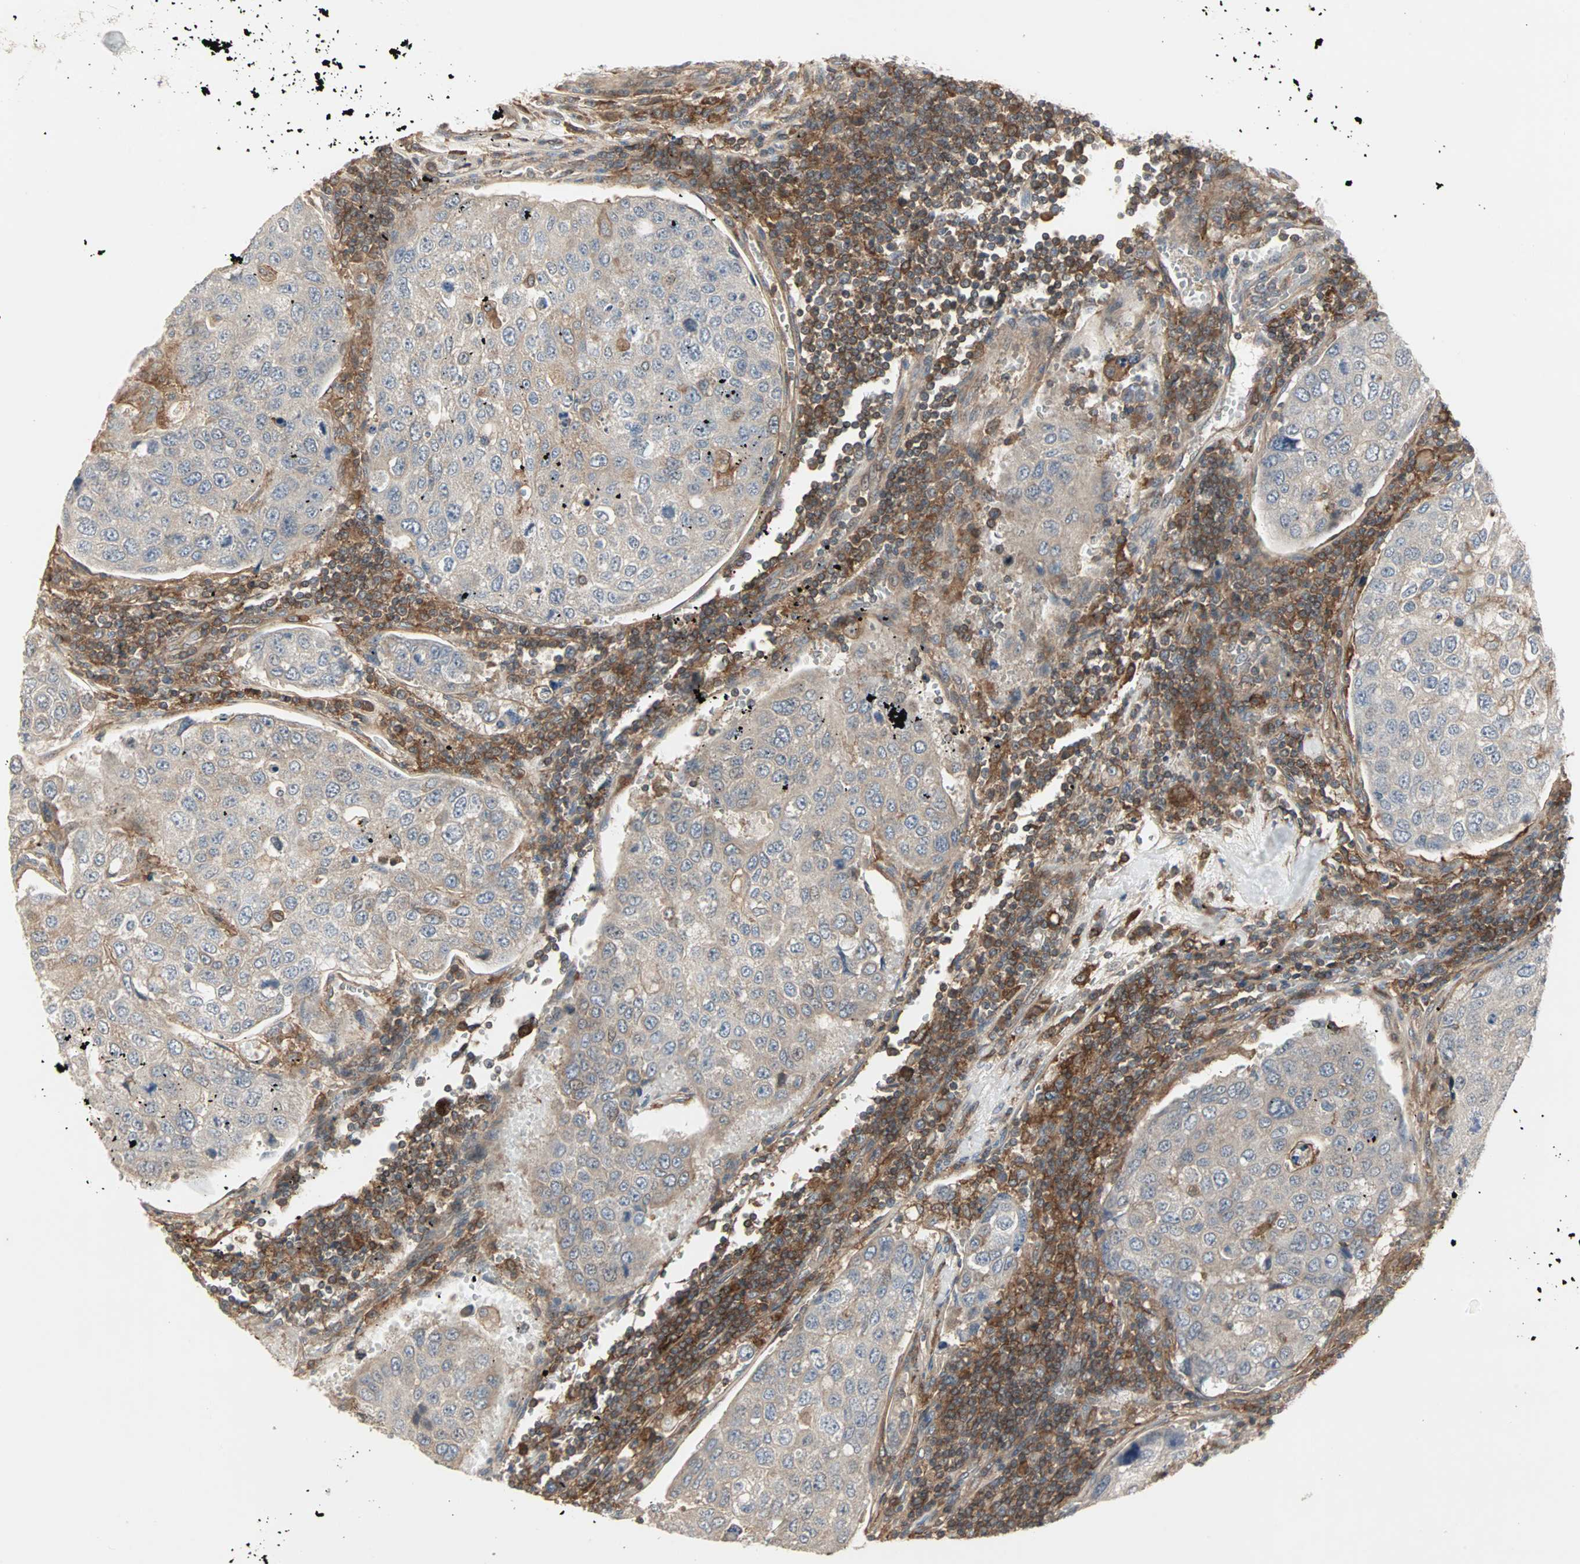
{"staining": {"intensity": "weak", "quantity": ">75%", "location": "cytoplasmic/membranous"}, "tissue": "urothelial cancer", "cell_type": "Tumor cells", "image_type": "cancer", "snomed": [{"axis": "morphology", "description": "Urothelial carcinoma, High grade"}, {"axis": "topography", "description": "Lymph node"}, {"axis": "topography", "description": "Urinary bladder"}], "caption": "The immunohistochemical stain shows weak cytoplasmic/membranous expression in tumor cells of urothelial cancer tissue. Immunohistochemistry stains the protein of interest in brown and the nuclei are stained blue.", "gene": "GNAI2", "patient": {"sex": "male", "age": 51}}